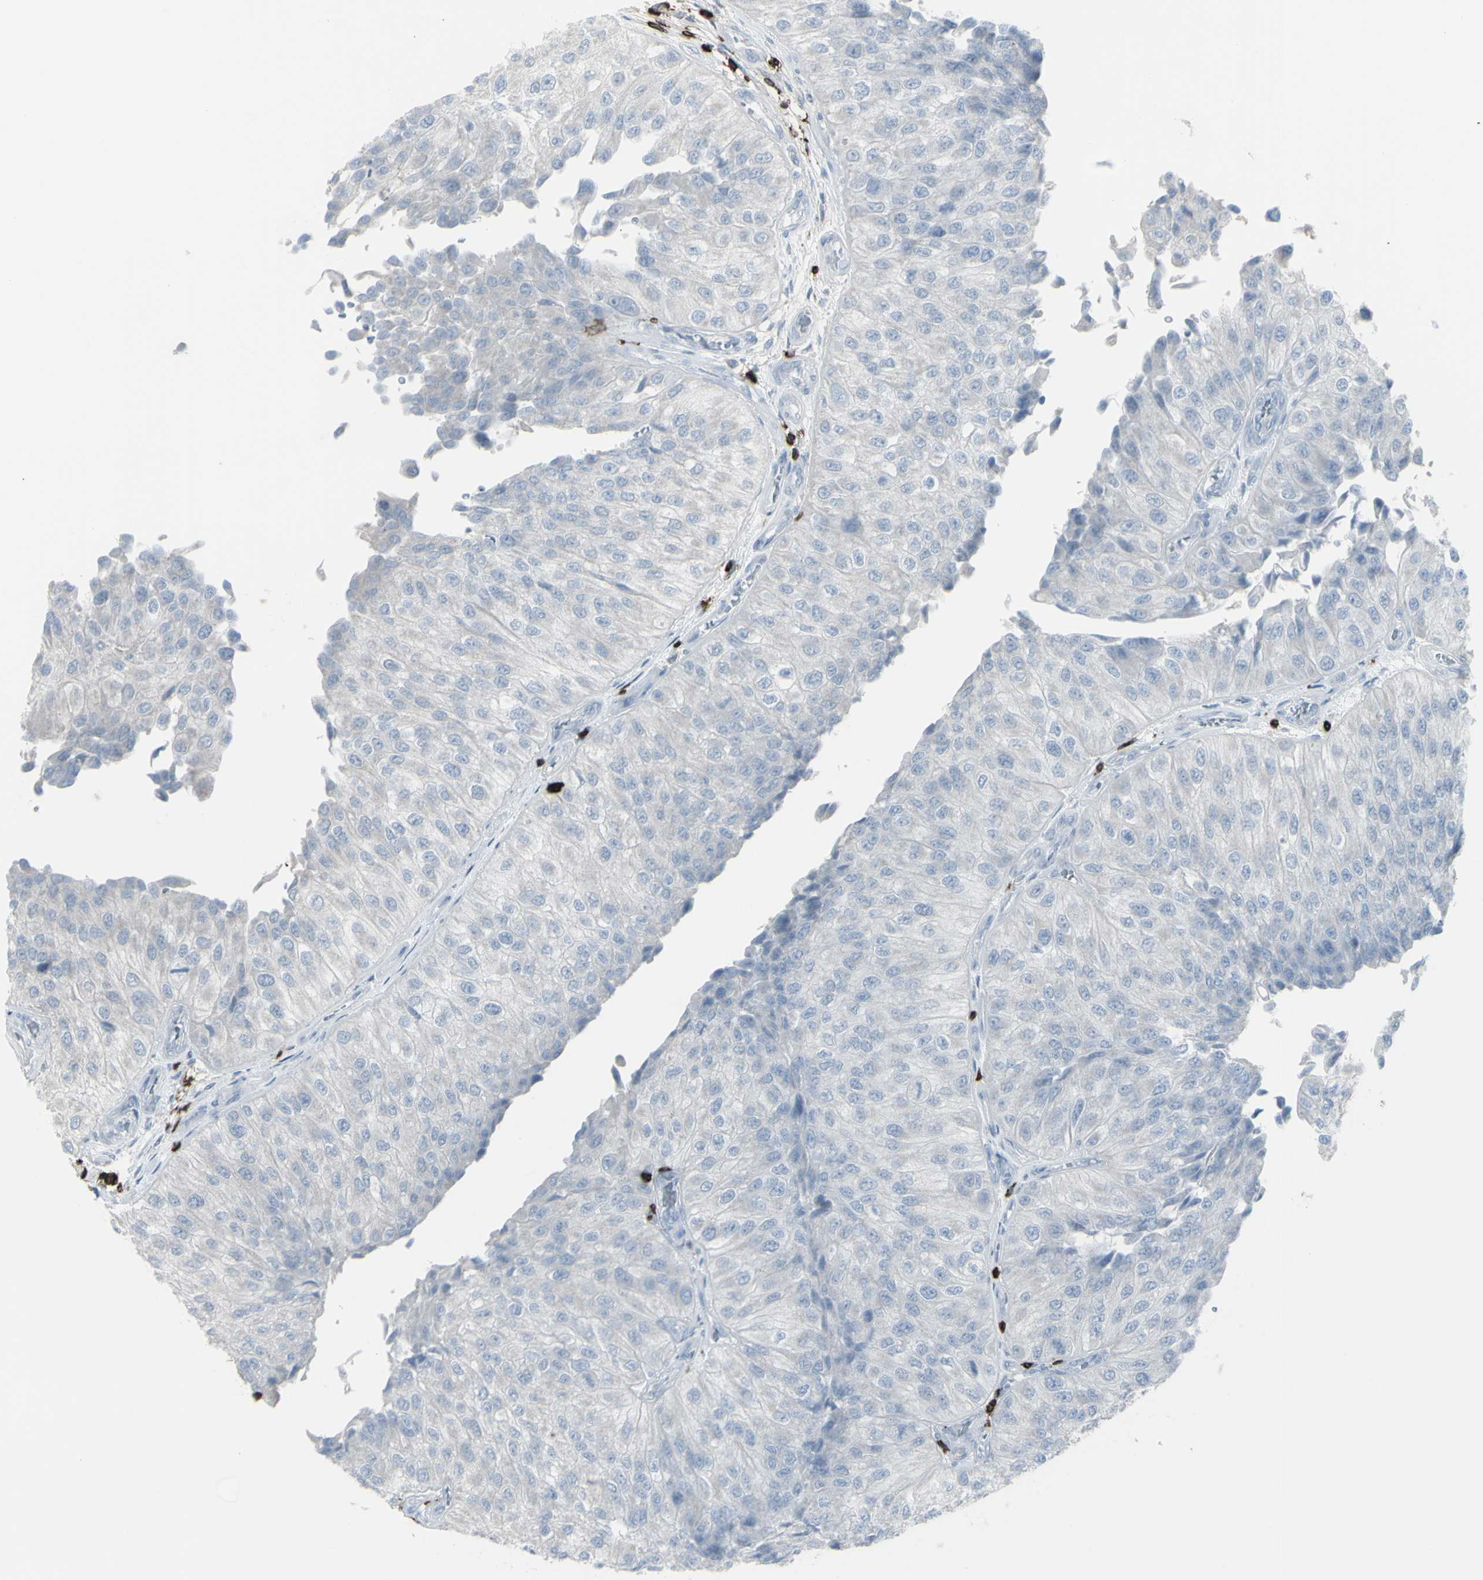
{"staining": {"intensity": "negative", "quantity": "none", "location": "none"}, "tissue": "urothelial cancer", "cell_type": "Tumor cells", "image_type": "cancer", "snomed": [{"axis": "morphology", "description": "Urothelial carcinoma, High grade"}, {"axis": "topography", "description": "Kidney"}, {"axis": "topography", "description": "Urinary bladder"}], "caption": "Immunohistochemistry (IHC) of human urothelial carcinoma (high-grade) shows no staining in tumor cells. Brightfield microscopy of immunohistochemistry stained with DAB (brown) and hematoxylin (blue), captured at high magnification.", "gene": "CD247", "patient": {"sex": "male", "age": 77}}